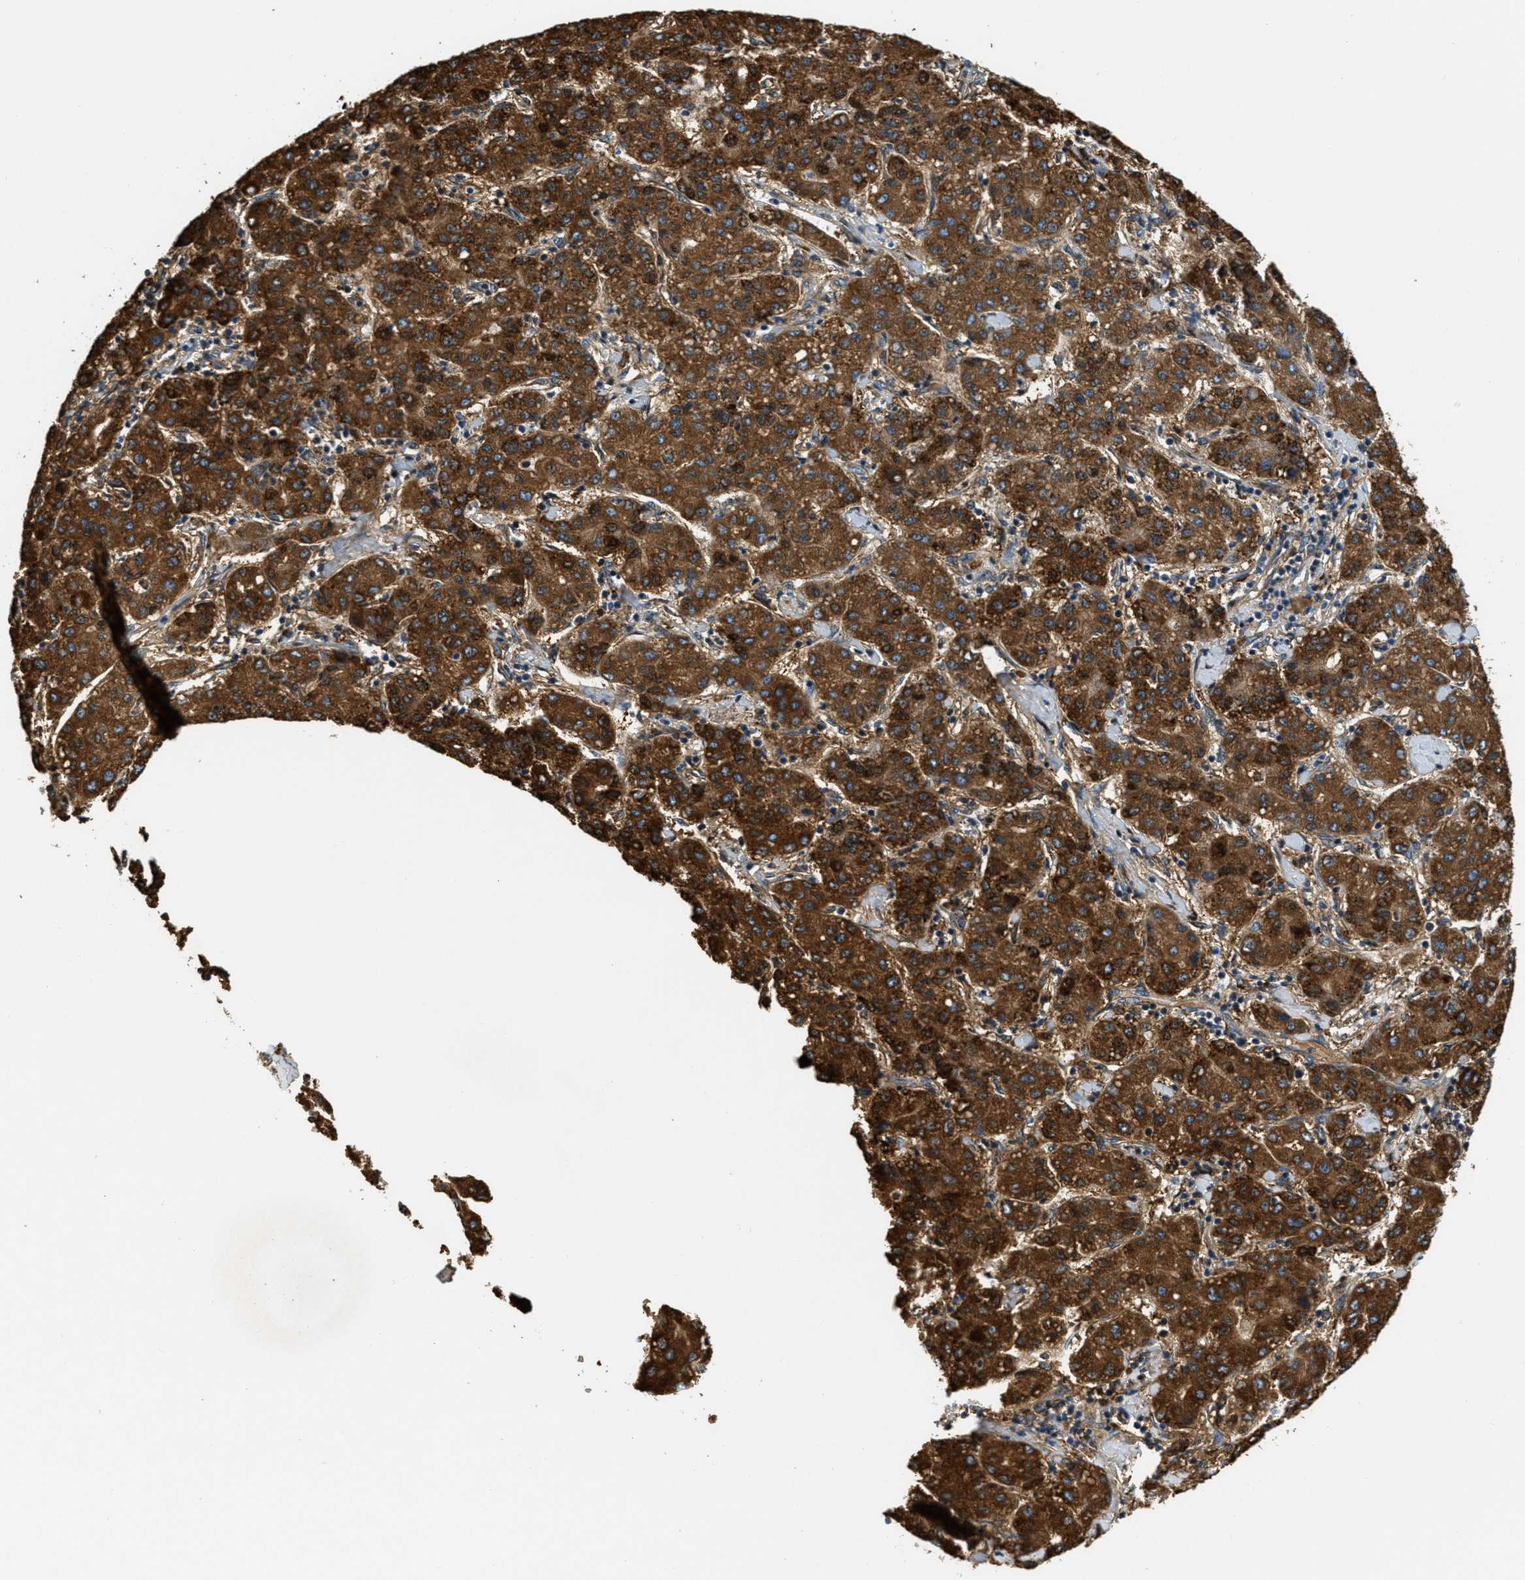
{"staining": {"intensity": "strong", "quantity": ">75%", "location": "cytoplasmic/membranous"}, "tissue": "liver cancer", "cell_type": "Tumor cells", "image_type": "cancer", "snomed": [{"axis": "morphology", "description": "Carcinoma, Hepatocellular, NOS"}, {"axis": "topography", "description": "Liver"}], "caption": "The micrograph shows immunohistochemical staining of hepatocellular carcinoma (liver). There is strong cytoplasmic/membranous expression is identified in approximately >75% of tumor cells. (Brightfield microscopy of DAB IHC at high magnification).", "gene": "HLCS", "patient": {"sex": "male", "age": 65}}